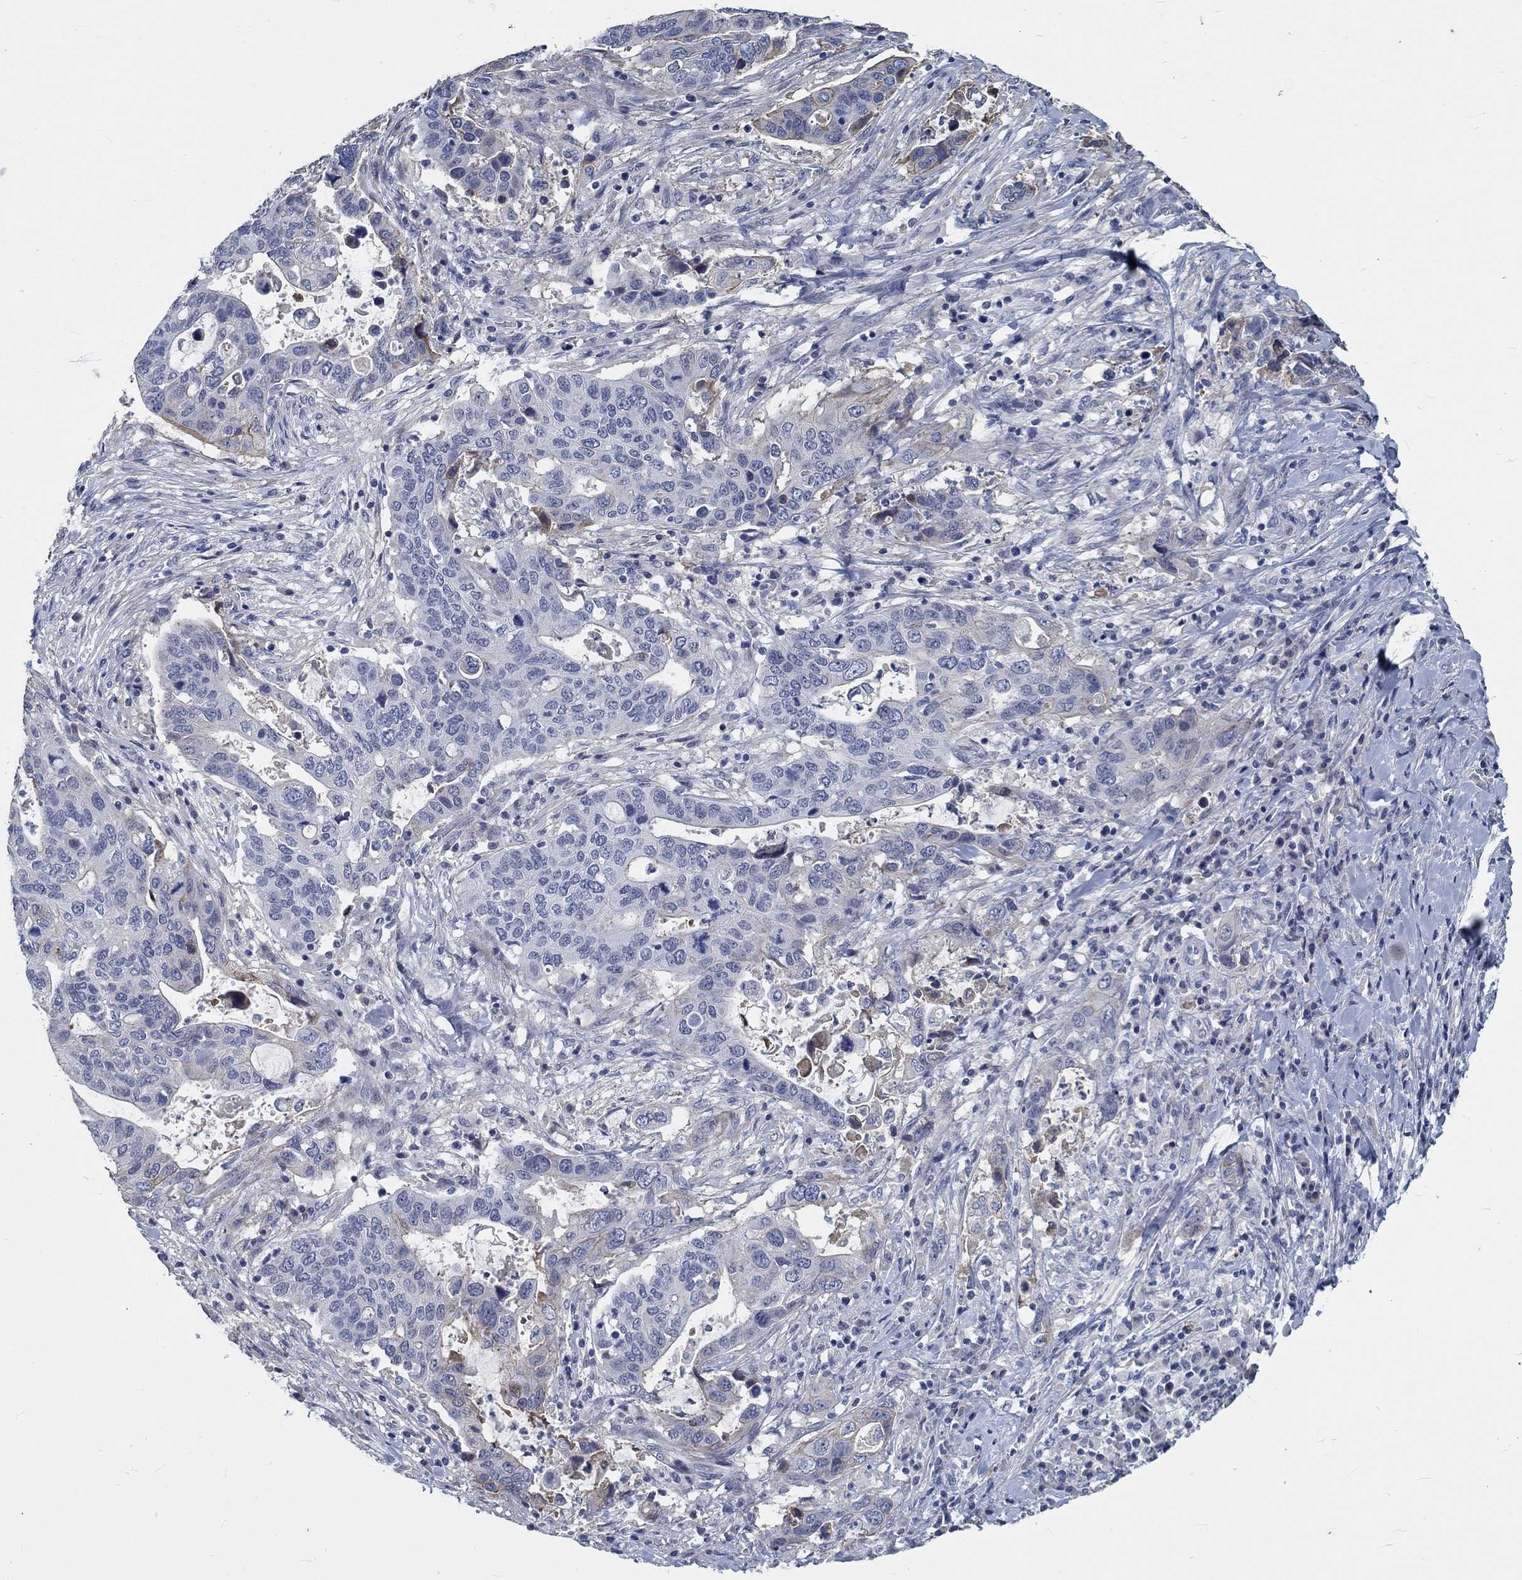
{"staining": {"intensity": "weak", "quantity": "<25%", "location": "cytoplasmic/membranous"}, "tissue": "stomach cancer", "cell_type": "Tumor cells", "image_type": "cancer", "snomed": [{"axis": "morphology", "description": "Adenocarcinoma, NOS"}, {"axis": "topography", "description": "Stomach"}], "caption": "This micrograph is of stomach cancer stained with IHC to label a protein in brown with the nuclei are counter-stained blue. There is no staining in tumor cells.", "gene": "MYBPC1", "patient": {"sex": "male", "age": 54}}